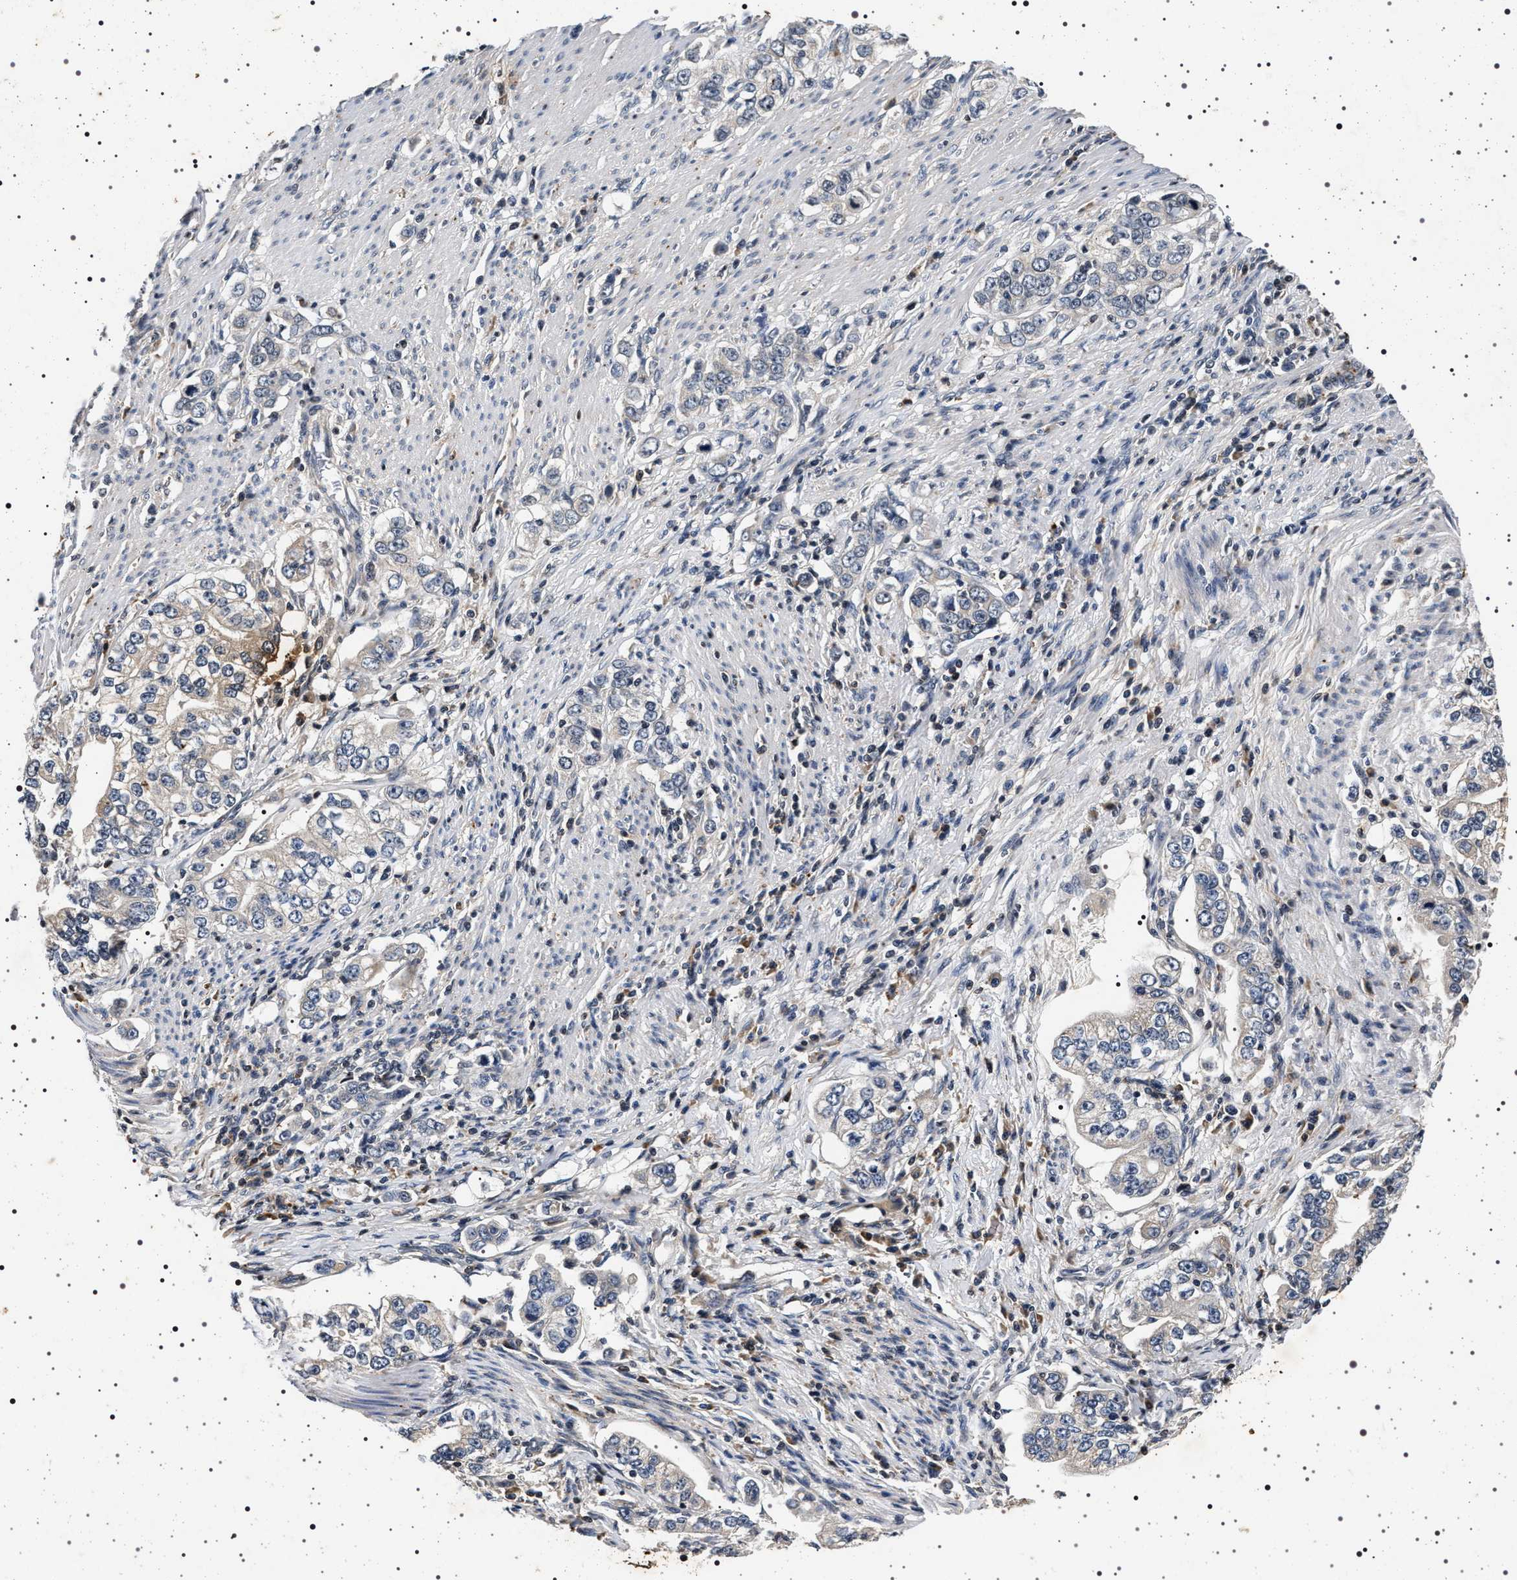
{"staining": {"intensity": "negative", "quantity": "none", "location": "none"}, "tissue": "stomach cancer", "cell_type": "Tumor cells", "image_type": "cancer", "snomed": [{"axis": "morphology", "description": "Adenocarcinoma, NOS"}, {"axis": "topography", "description": "Stomach, lower"}], "caption": "Tumor cells are negative for protein expression in human adenocarcinoma (stomach). (DAB IHC visualized using brightfield microscopy, high magnification).", "gene": "CDKN1B", "patient": {"sex": "female", "age": 72}}